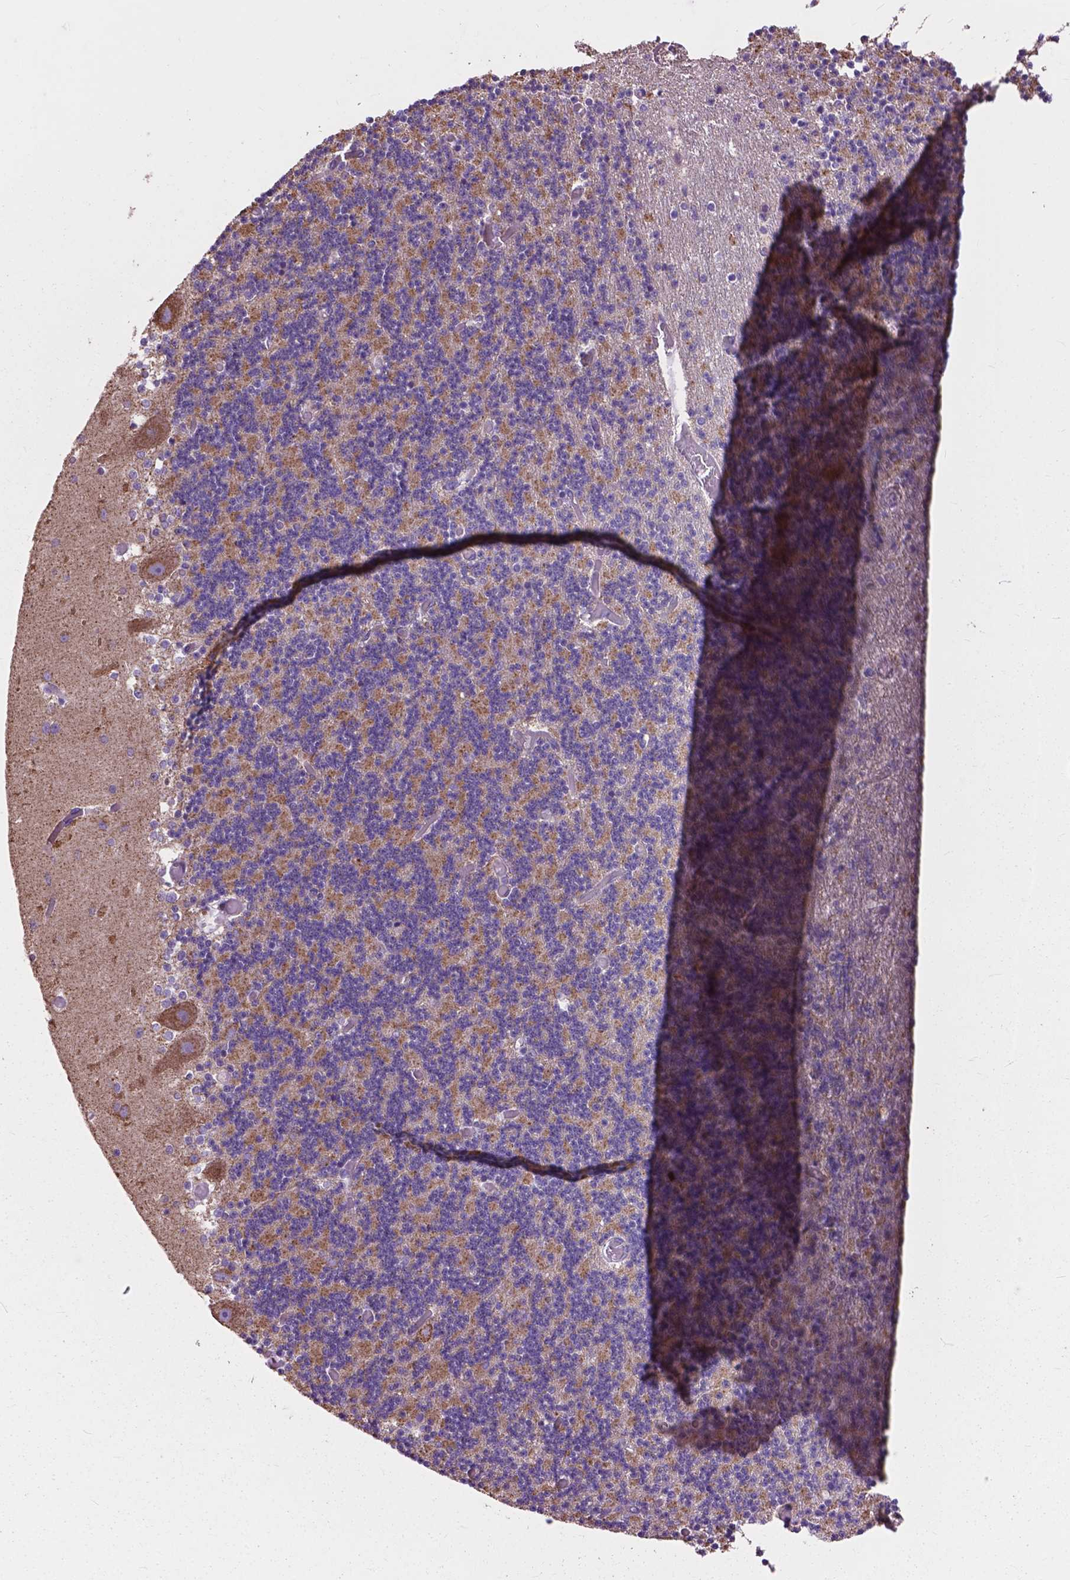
{"staining": {"intensity": "moderate", "quantity": "25%-75%", "location": "cytoplasmic/membranous"}, "tissue": "cerebellum", "cell_type": "Cells in granular layer", "image_type": "normal", "snomed": [{"axis": "morphology", "description": "Normal tissue, NOS"}, {"axis": "topography", "description": "Cerebellum"}], "caption": "This histopathology image shows IHC staining of benign human cerebellum, with medium moderate cytoplasmic/membranous positivity in approximately 25%-75% of cells in granular layer.", "gene": "VDAC1", "patient": {"sex": "female", "age": 28}}